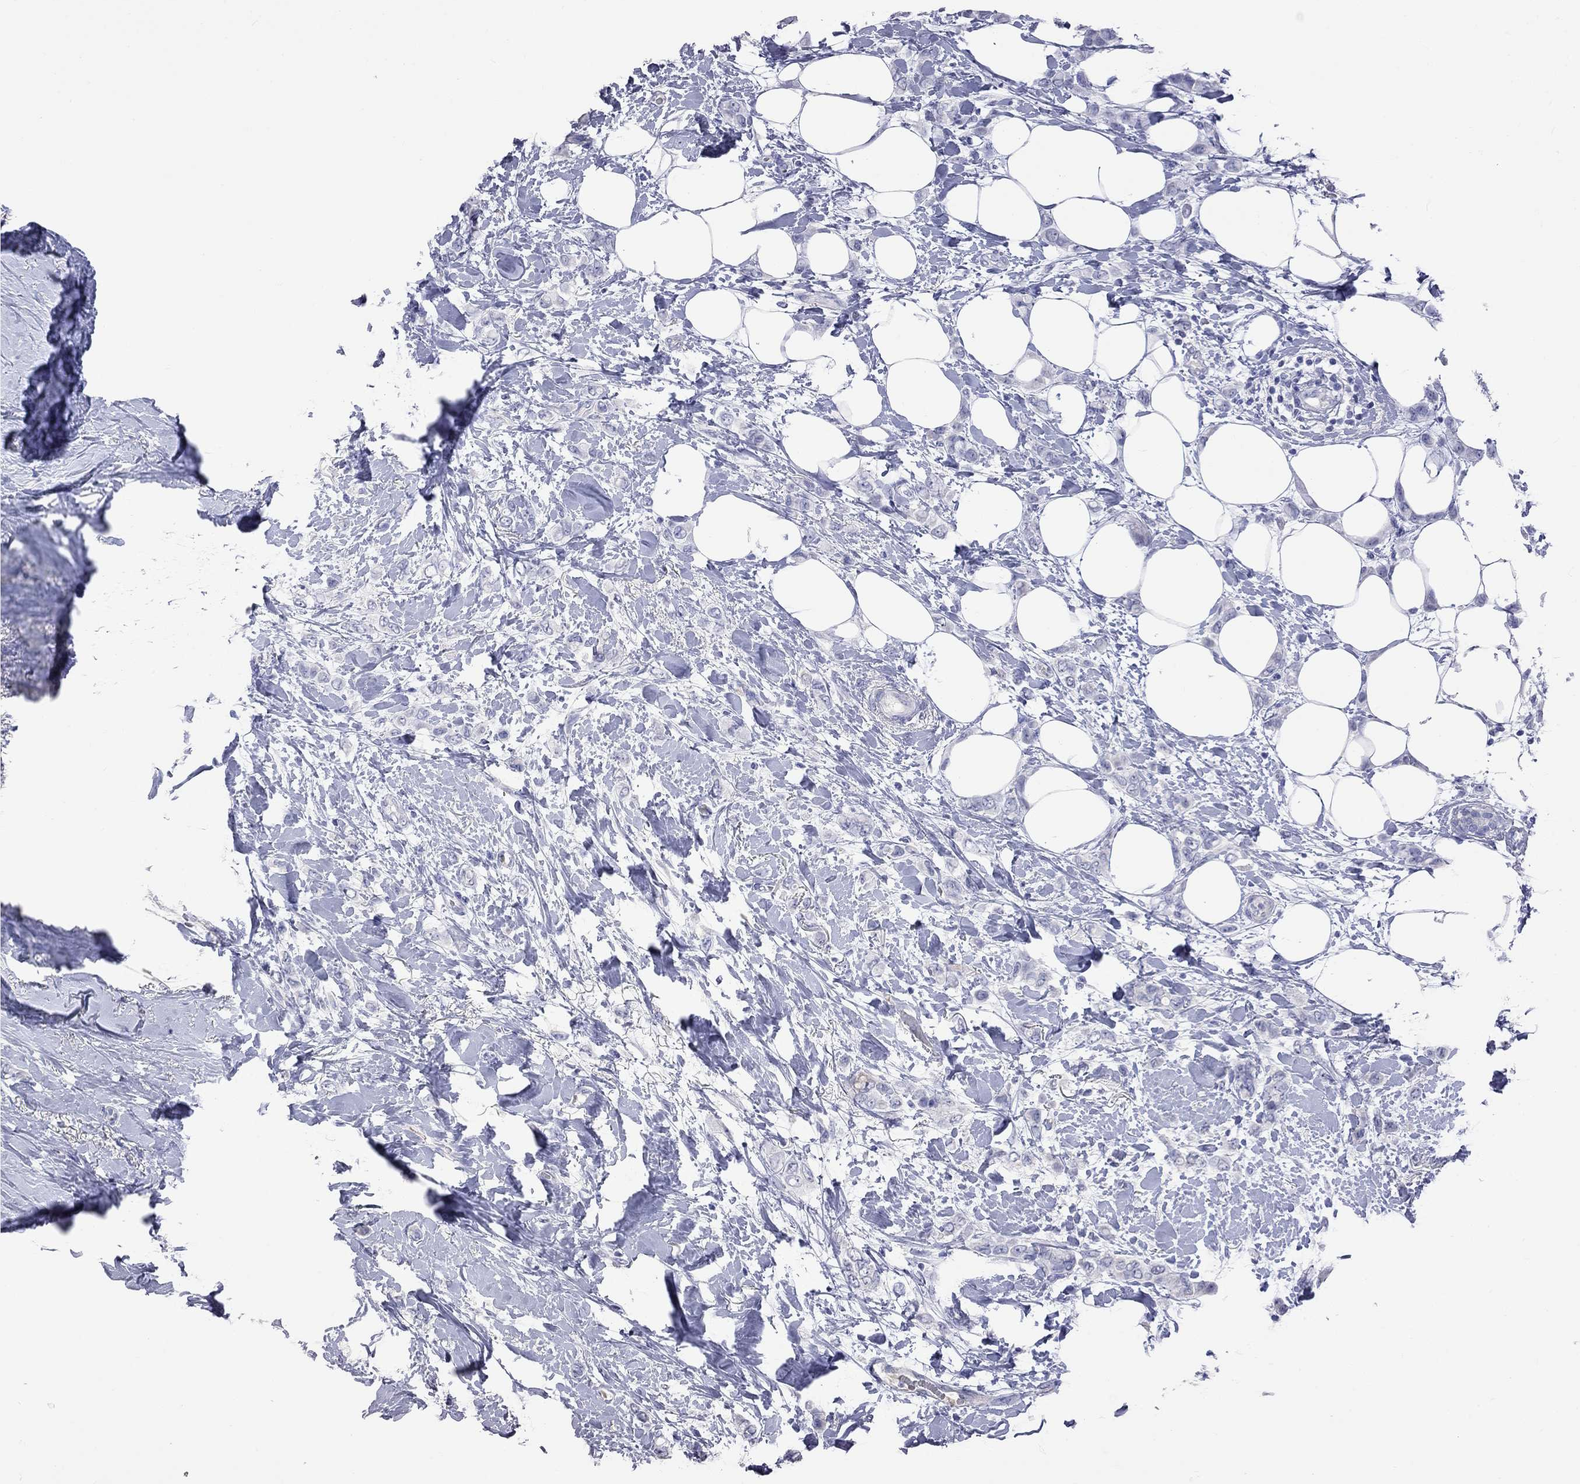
{"staining": {"intensity": "negative", "quantity": "none", "location": "none"}, "tissue": "breast cancer", "cell_type": "Tumor cells", "image_type": "cancer", "snomed": [{"axis": "morphology", "description": "Lobular carcinoma"}, {"axis": "topography", "description": "Breast"}], "caption": "IHC photomicrograph of human lobular carcinoma (breast) stained for a protein (brown), which demonstrates no staining in tumor cells.", "gene": "KCND2", "patient": {"sex": "female", "age": 66}}